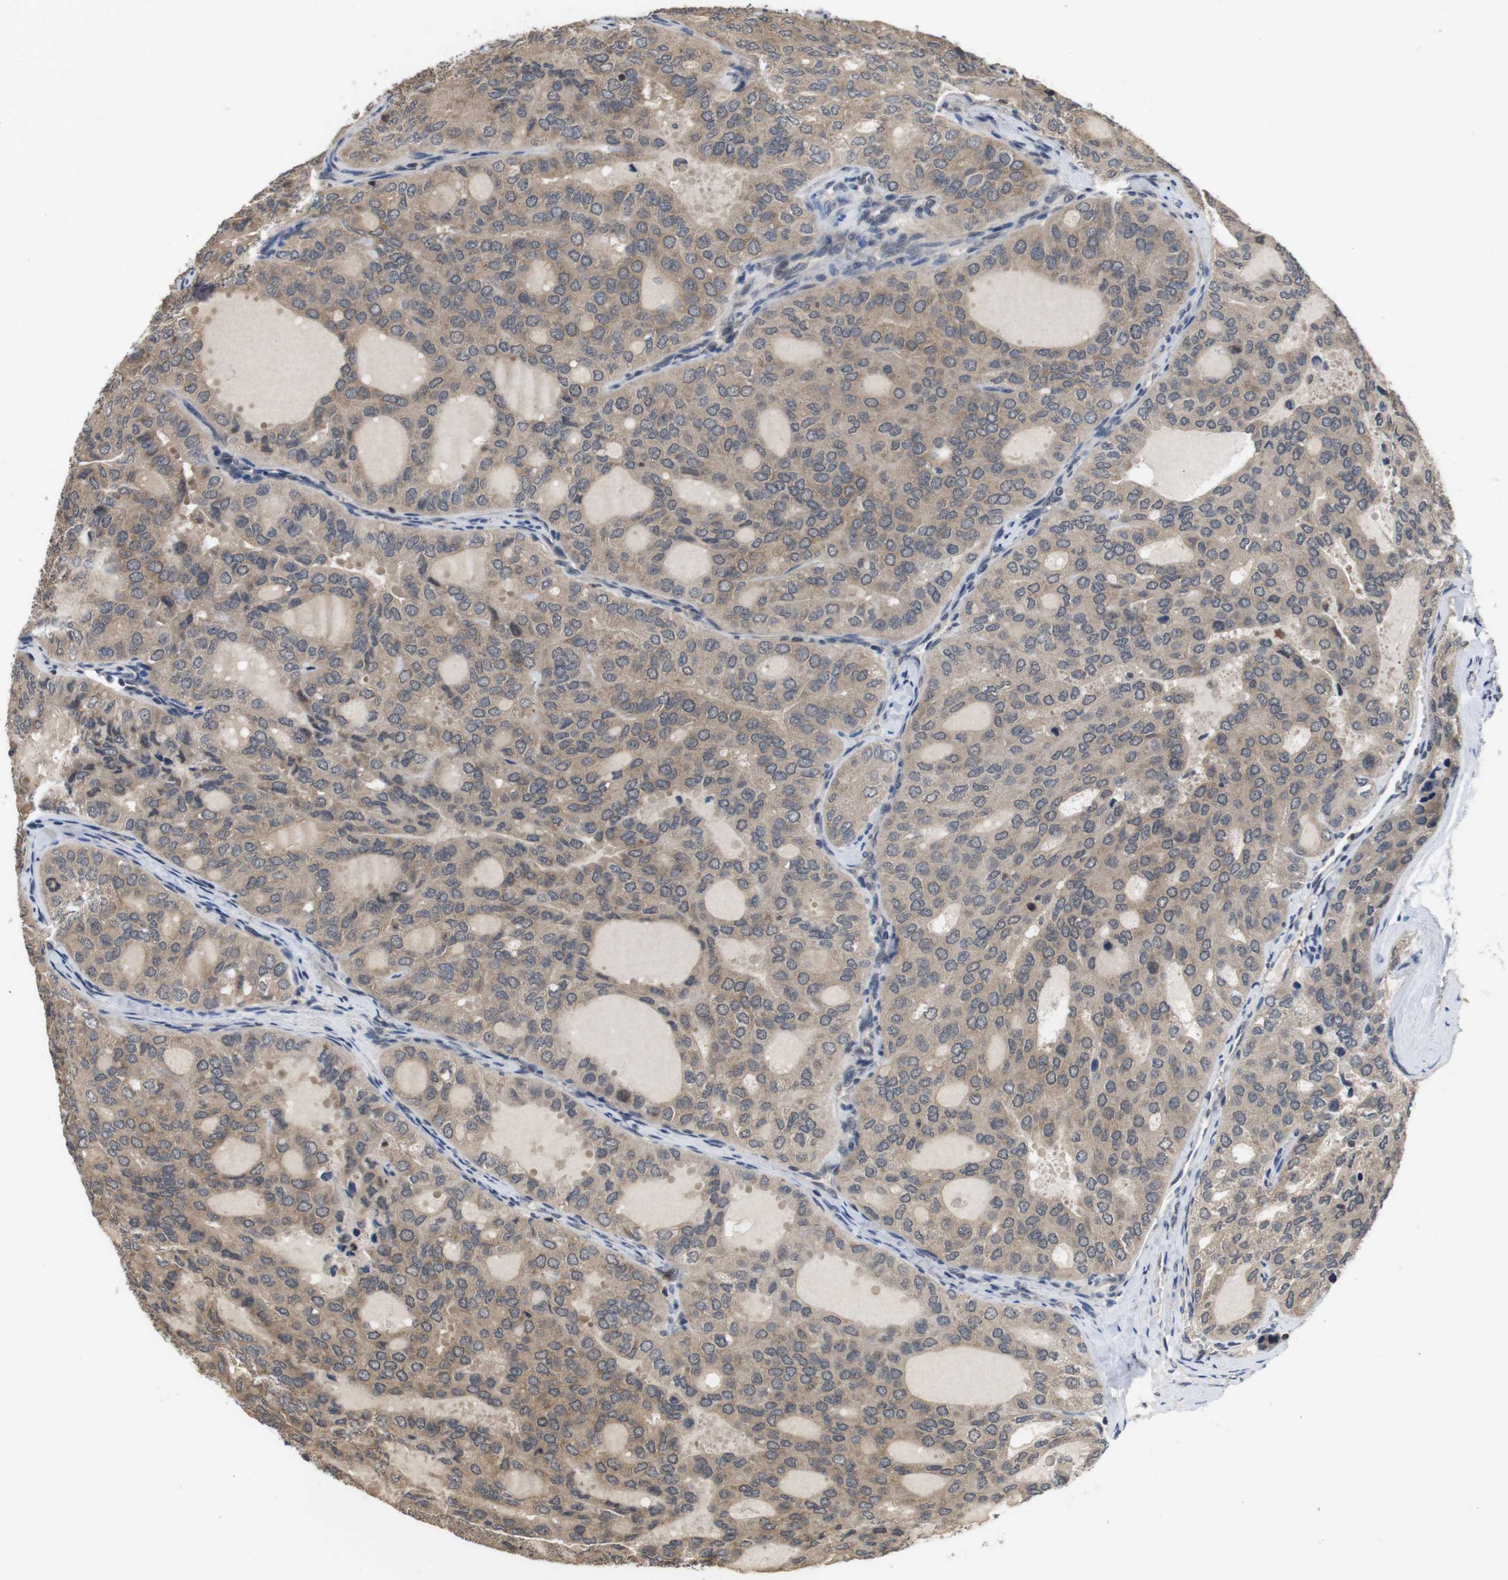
{"staining": {"intensity": "weak", "quantity": ">75%", "location": "cytoplasmic/membranous"}, "tissue": "thyroid cancer", "cell_type": "Tumor cells", "image_type": "cancer", "snomed": [{"axis": "morphology", "description": "Follicular adenoma carcinoma, NOS"}, {"axis": "topography", "description": "Thyroid gland"}], "caption": "Weak cytoplasmic/membranous expression for a protein is identified in approximately >75% of tumor cells of follicular adenoma carcinoma (thyroid) using IHC.", "gene": "FADD", "patient": {"sex": "male", "age": 75}}